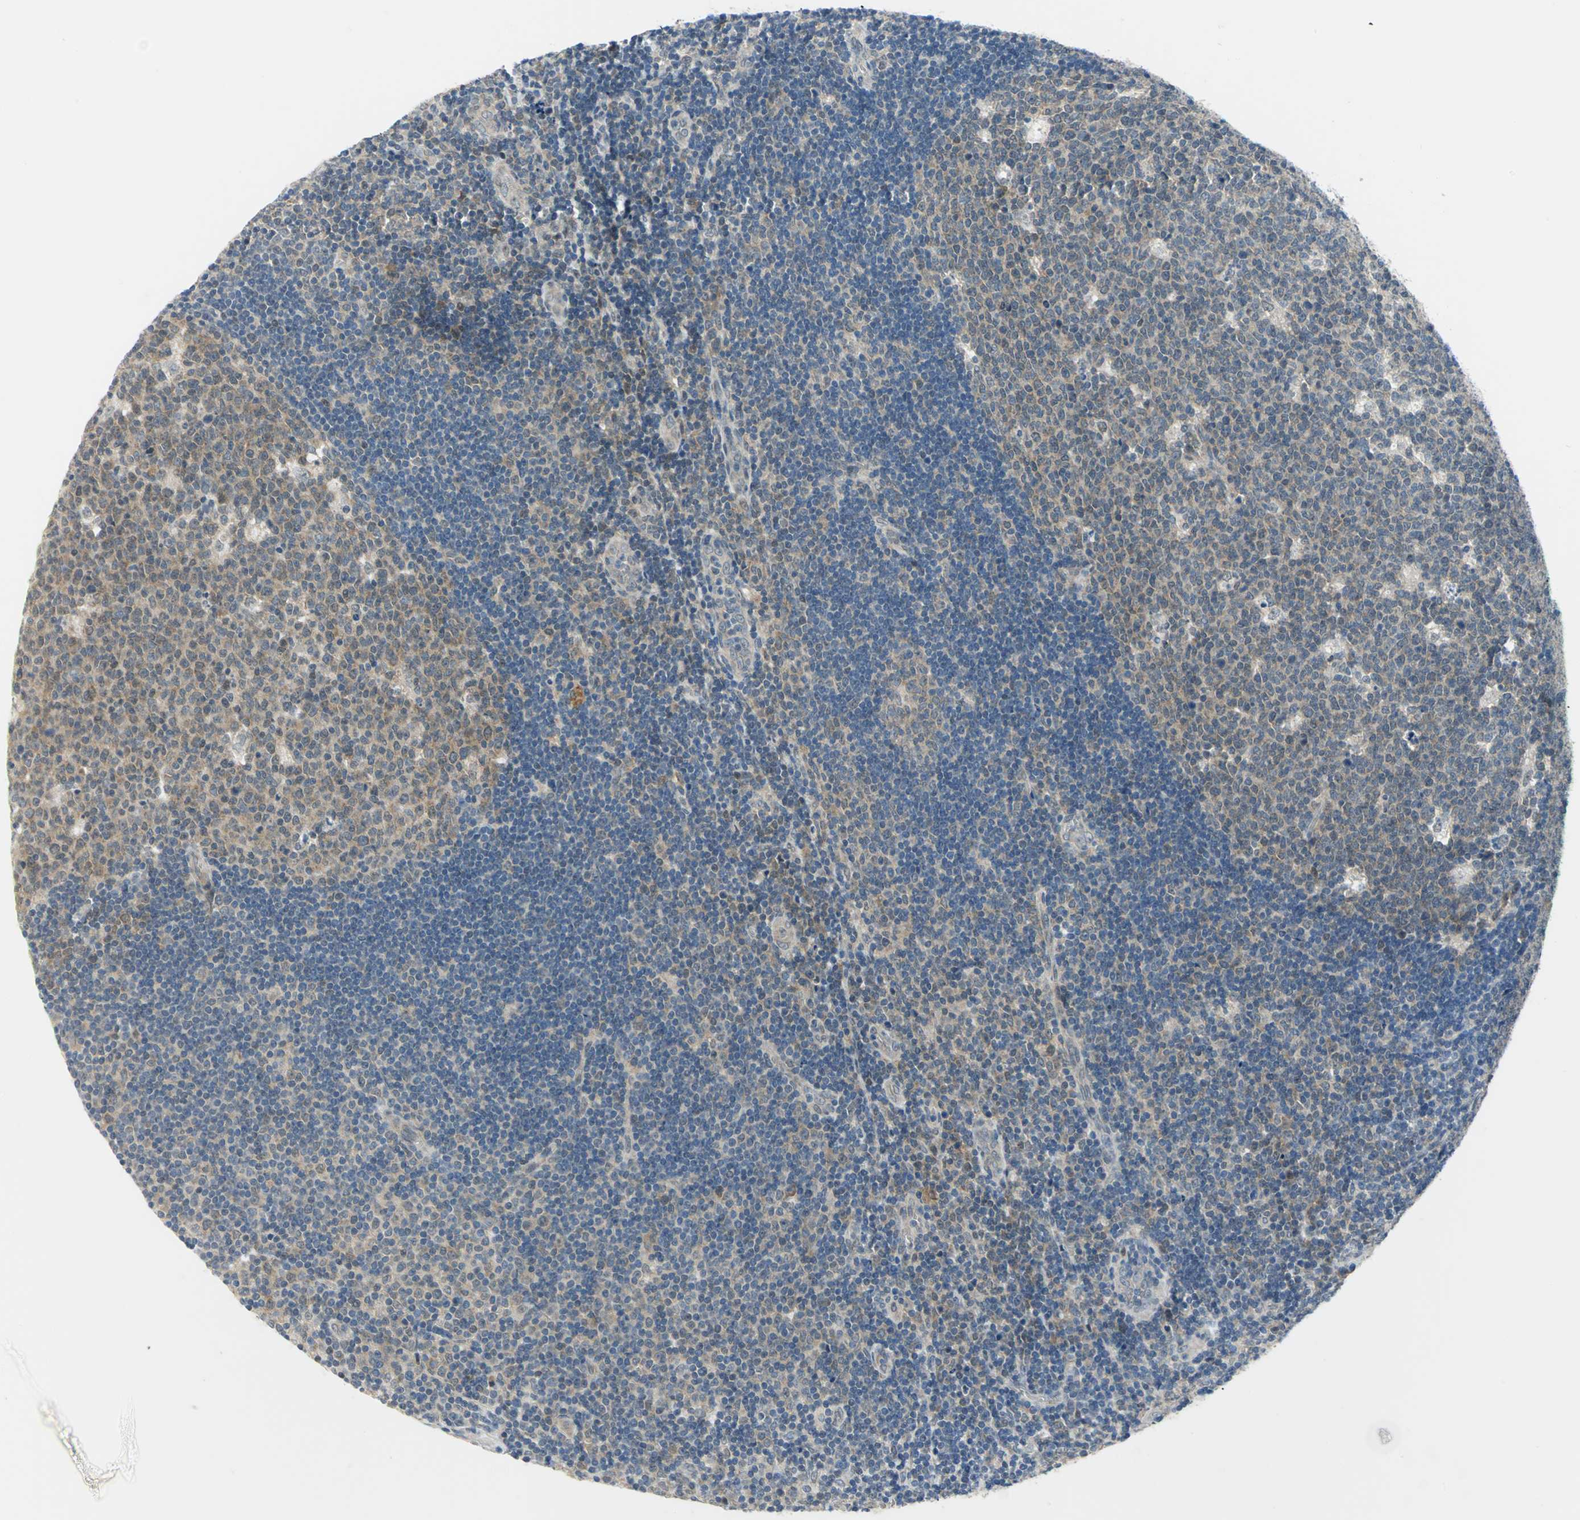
{"staining": {"intensity": "weak", "quantity": ">75%", "location": "cytoplasmic/membranous"}, "tissue": "lymph node", "cell_type": "Germinal center cells", "image_type": "normal", "snomed": [{"axis": "morphology", "description": "Normal tissue, NOS"}, {"axis": "topography", "description": "Lymph node"}, {"axis": "topography", "description": "Salivary gland"}], "caption": "Immunohistochemical staining of unremarkable lymph node shows low levels of weak cytoplasmic/membranous staining in approximately >75% of germinal center cells. Using DAB (brown) and hematoxylin (blue) stains, captured at high magnification using brightfield microscopy.", "gene": "PIN1", "patient": {"sex": "male", "age": 8}}